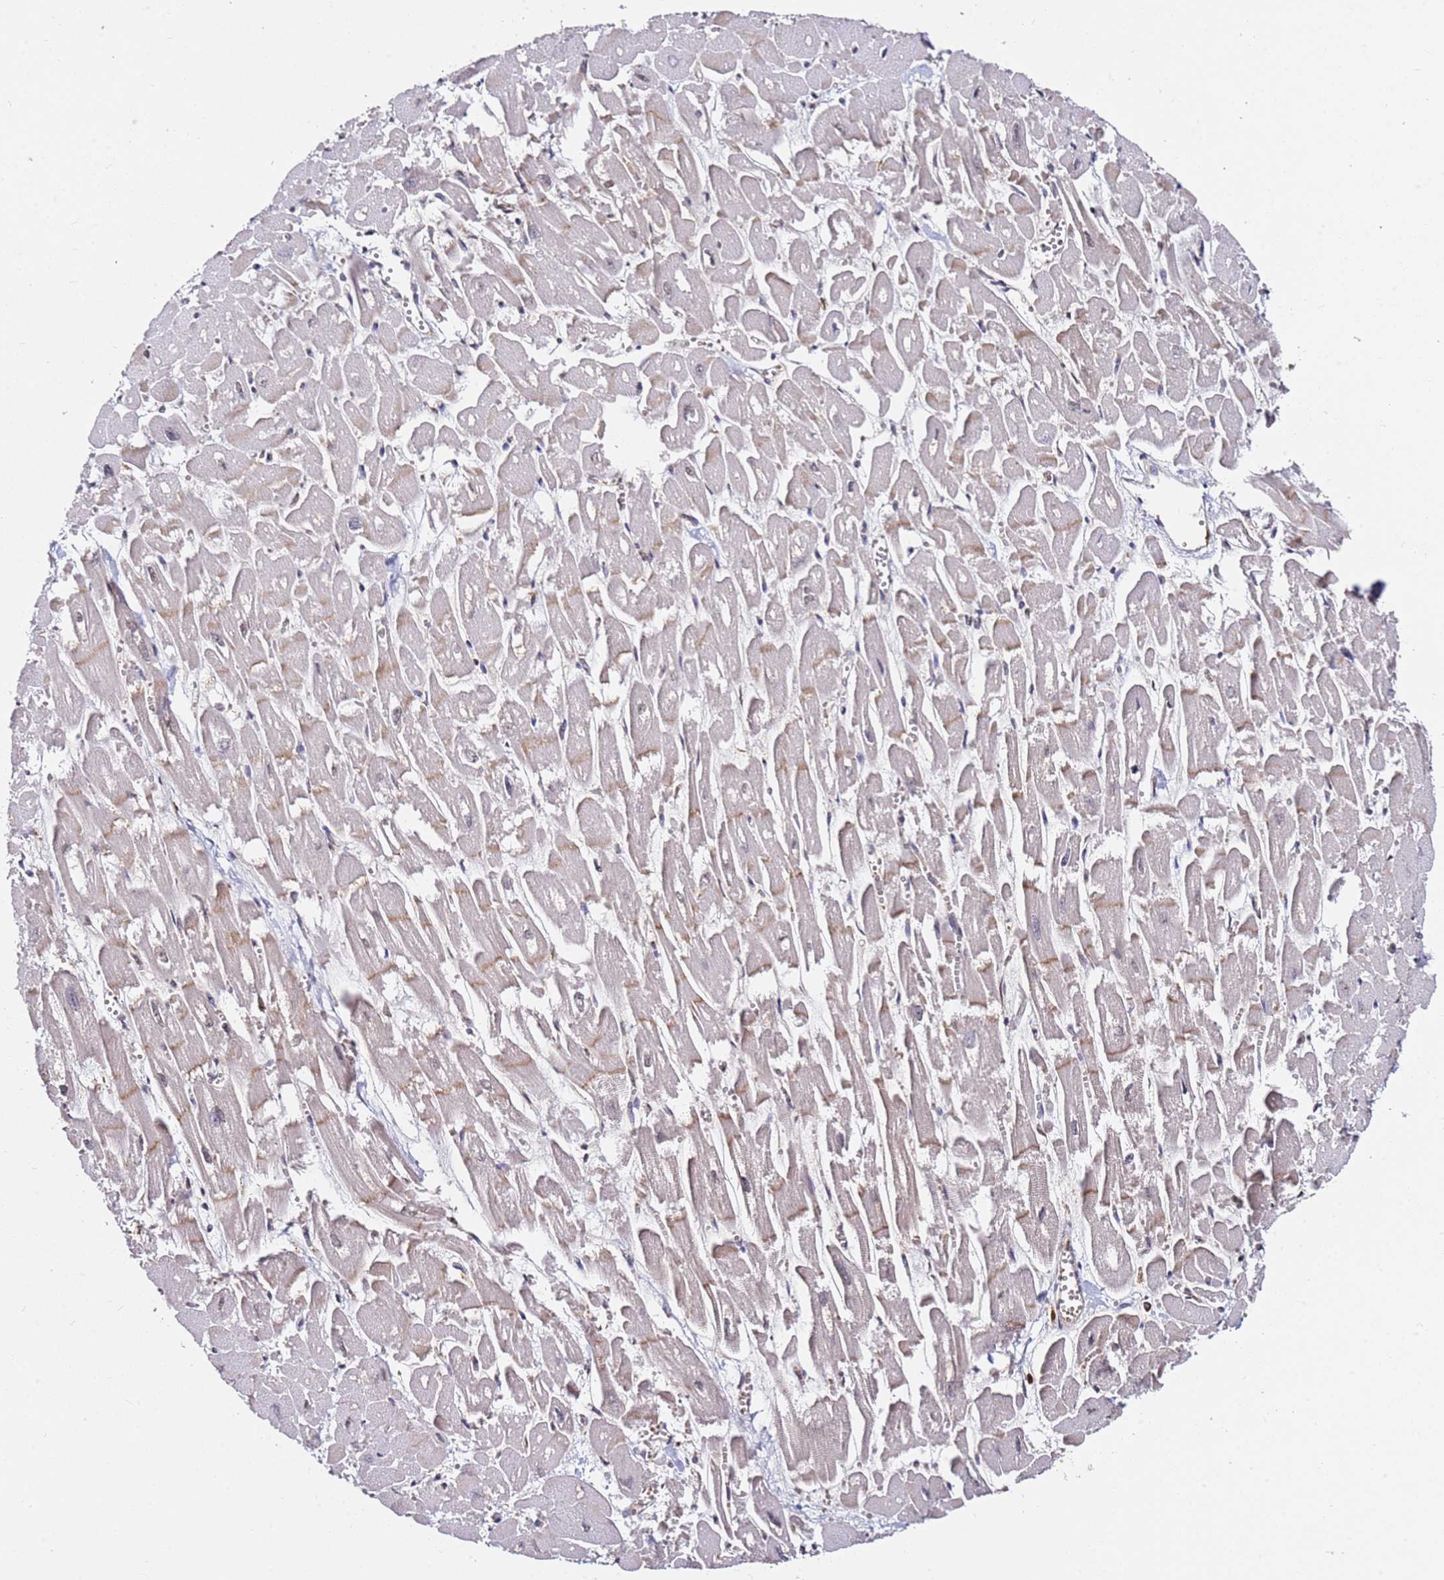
{"staining": {"intensity": "weak", "quantity": "<25%", "location": "cytoplasmic/membranous"}, "tissue": "heart muscle", "cell_type": "Cardiomyocytes", "image_type": "normal", "snomed": [{"axis": "morphology", "description": "Normal tissue, NOS"}, {"axis": "topography", "description": "Heart"}], "caption": "IHC histopathology image of normal heart muscle: human heart muscle stained with DAB (3,3'-diaminobenzidine) displays no significant protein positivity in cardiomyocytes. (DAB IHC, high magnification).", "gene": "RGS18", "patient": {"sex": "male", "age": 54}}